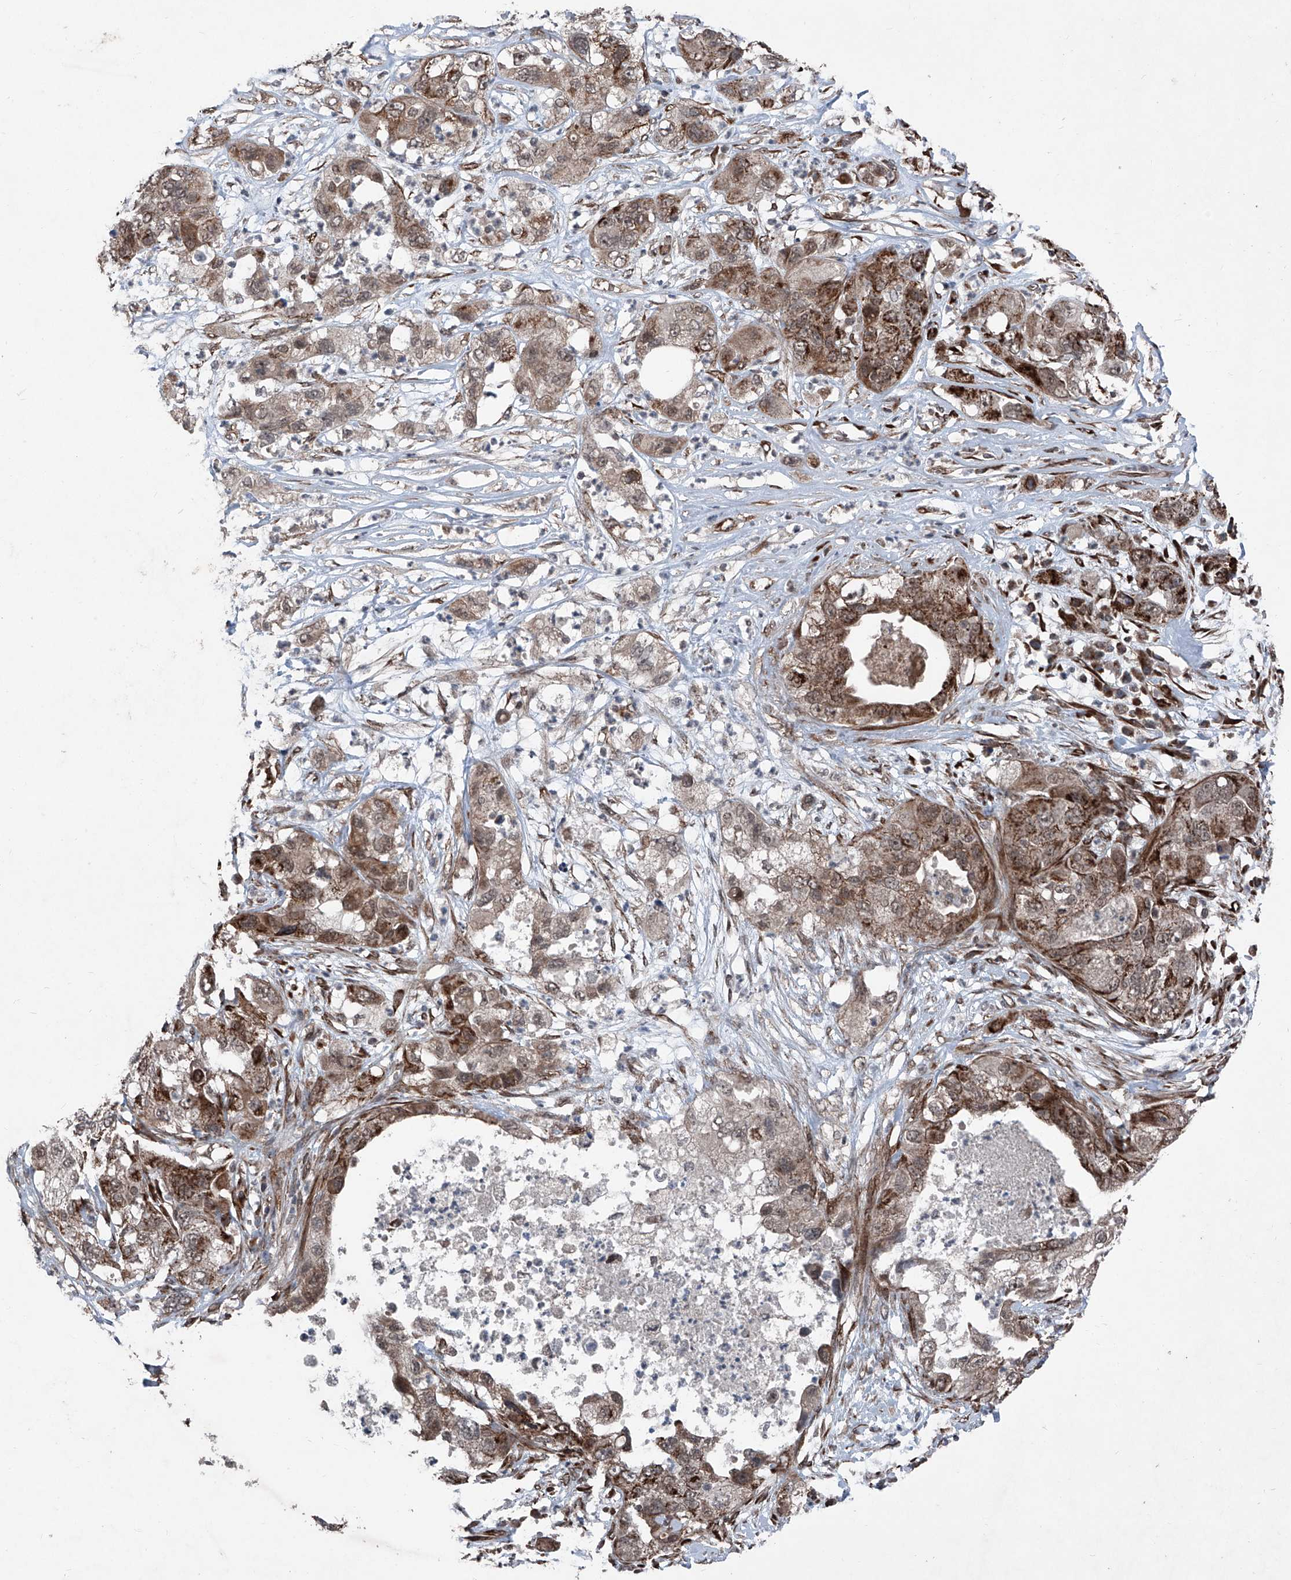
{"staining": {"intensity": "strong", "quantity": ">75%", "location": "cytoplasmic/membranous"}, "tissue": "pancreatic cancer", "cell_type": "Tumor cells", "image_type": "cancer", "snomed": [{"axis": "morphology", "description": "Adenocarcinoma, NOS"}, {"axis": "topography", "description": "Pancreas"}], "caption": "Immunohistochemical staining of pancreatic adenocarcinoma exhibits high levels of strong cytoplasmic/membranous protein positivity in about >75% of tumor cells.", "gene": "COA7", "patient": {"sex": "female", "age": 78}}